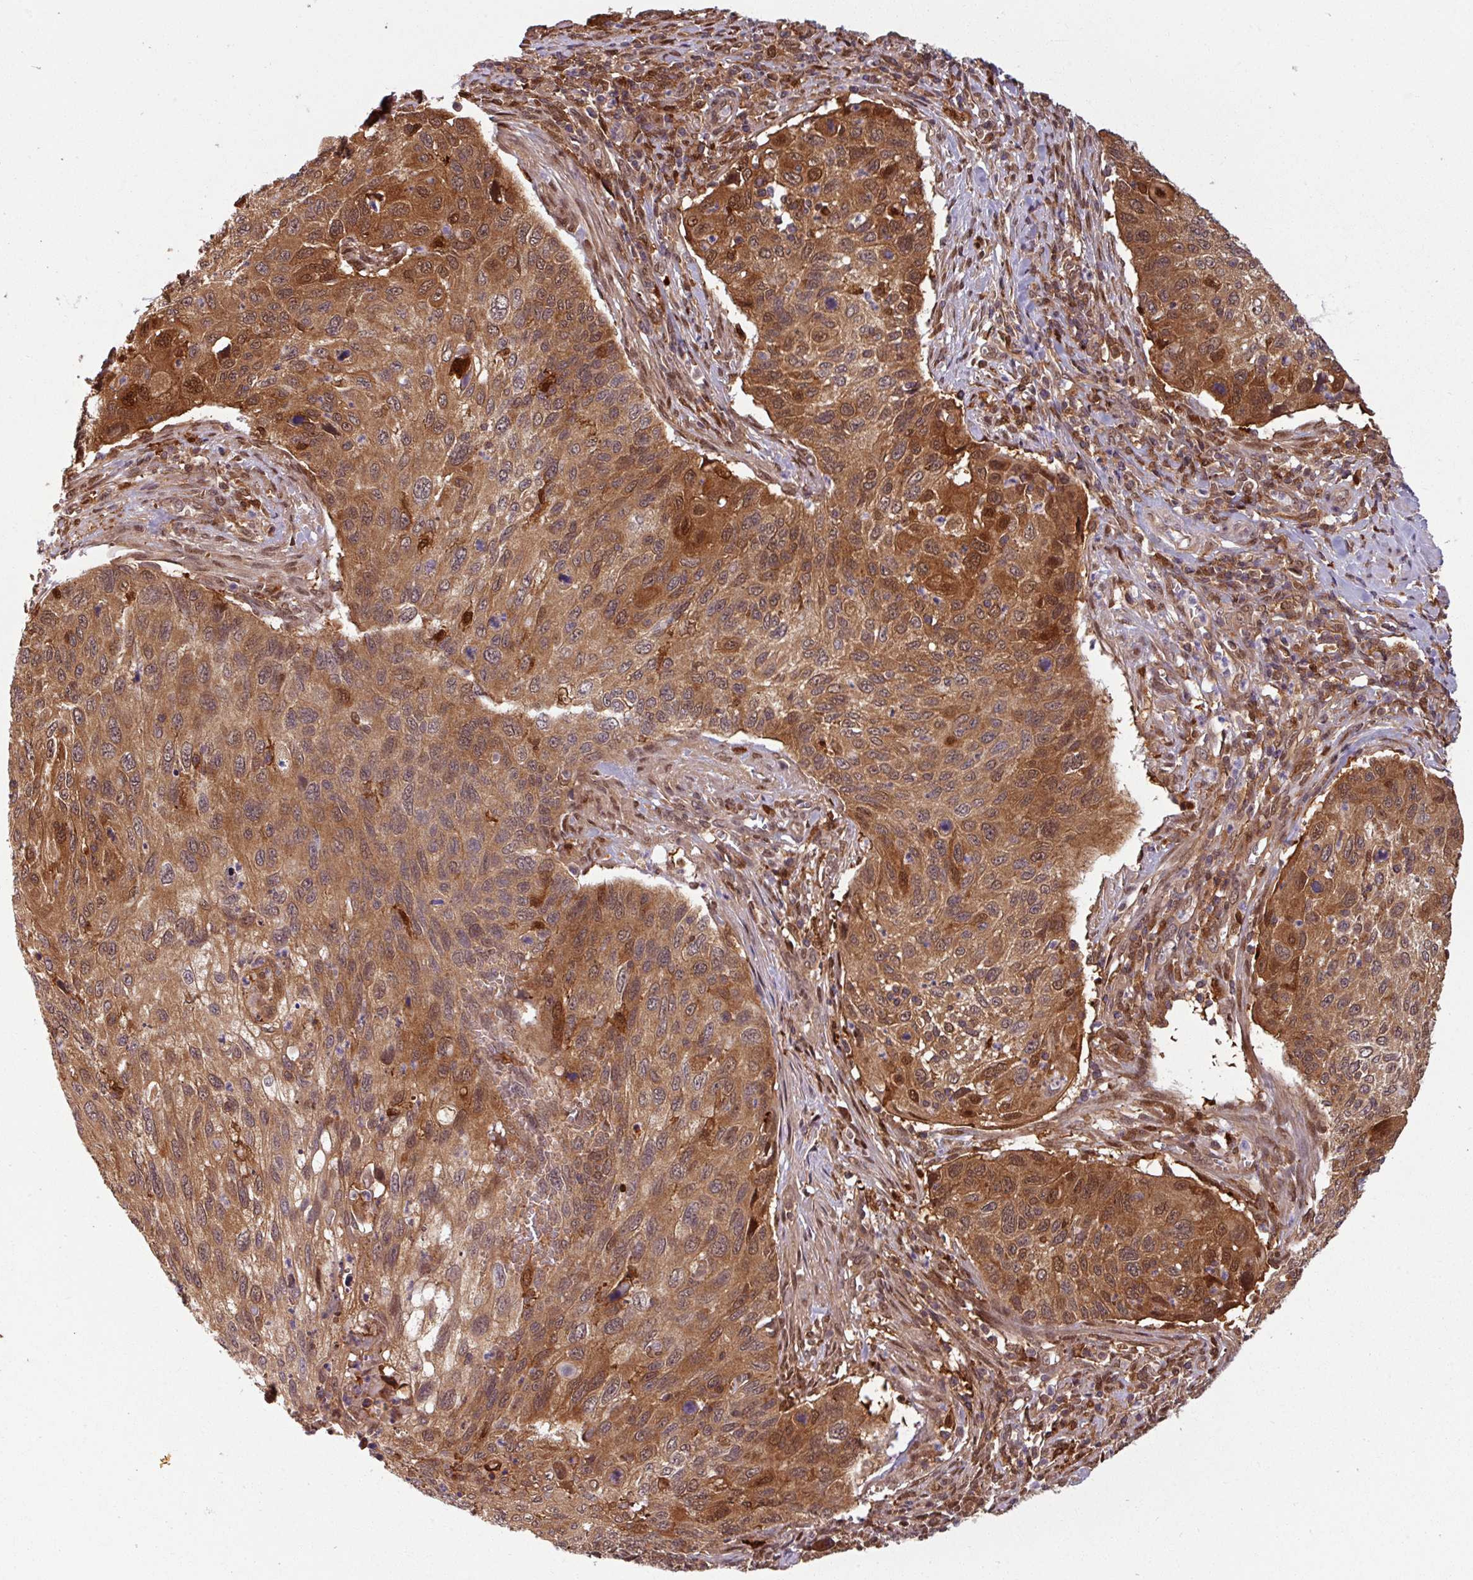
{"staining": {"intensity": "moderate", "quantity": ">75%", "location": "cytoplasmic/membranous,nuclear"}, "tissue": "cervical cancer", "cell_type": "Tumor cells", "image_type": "cancer", "snomed": [{"axis": "morphology", "description": "Squamous cell carcinoma, NOS"}, {"axis": "topography", "description": "Cervix"}], "caption": "Protein positivity by immunohistochemistry (IHC) reveals moderate cytoplasmic/membranous and nuclear expression in about >75% of tumor cells in cervical squamous cell carcinoma.", "gene": "KCTD11", "patient": {"sex": "female", "age": 70}}